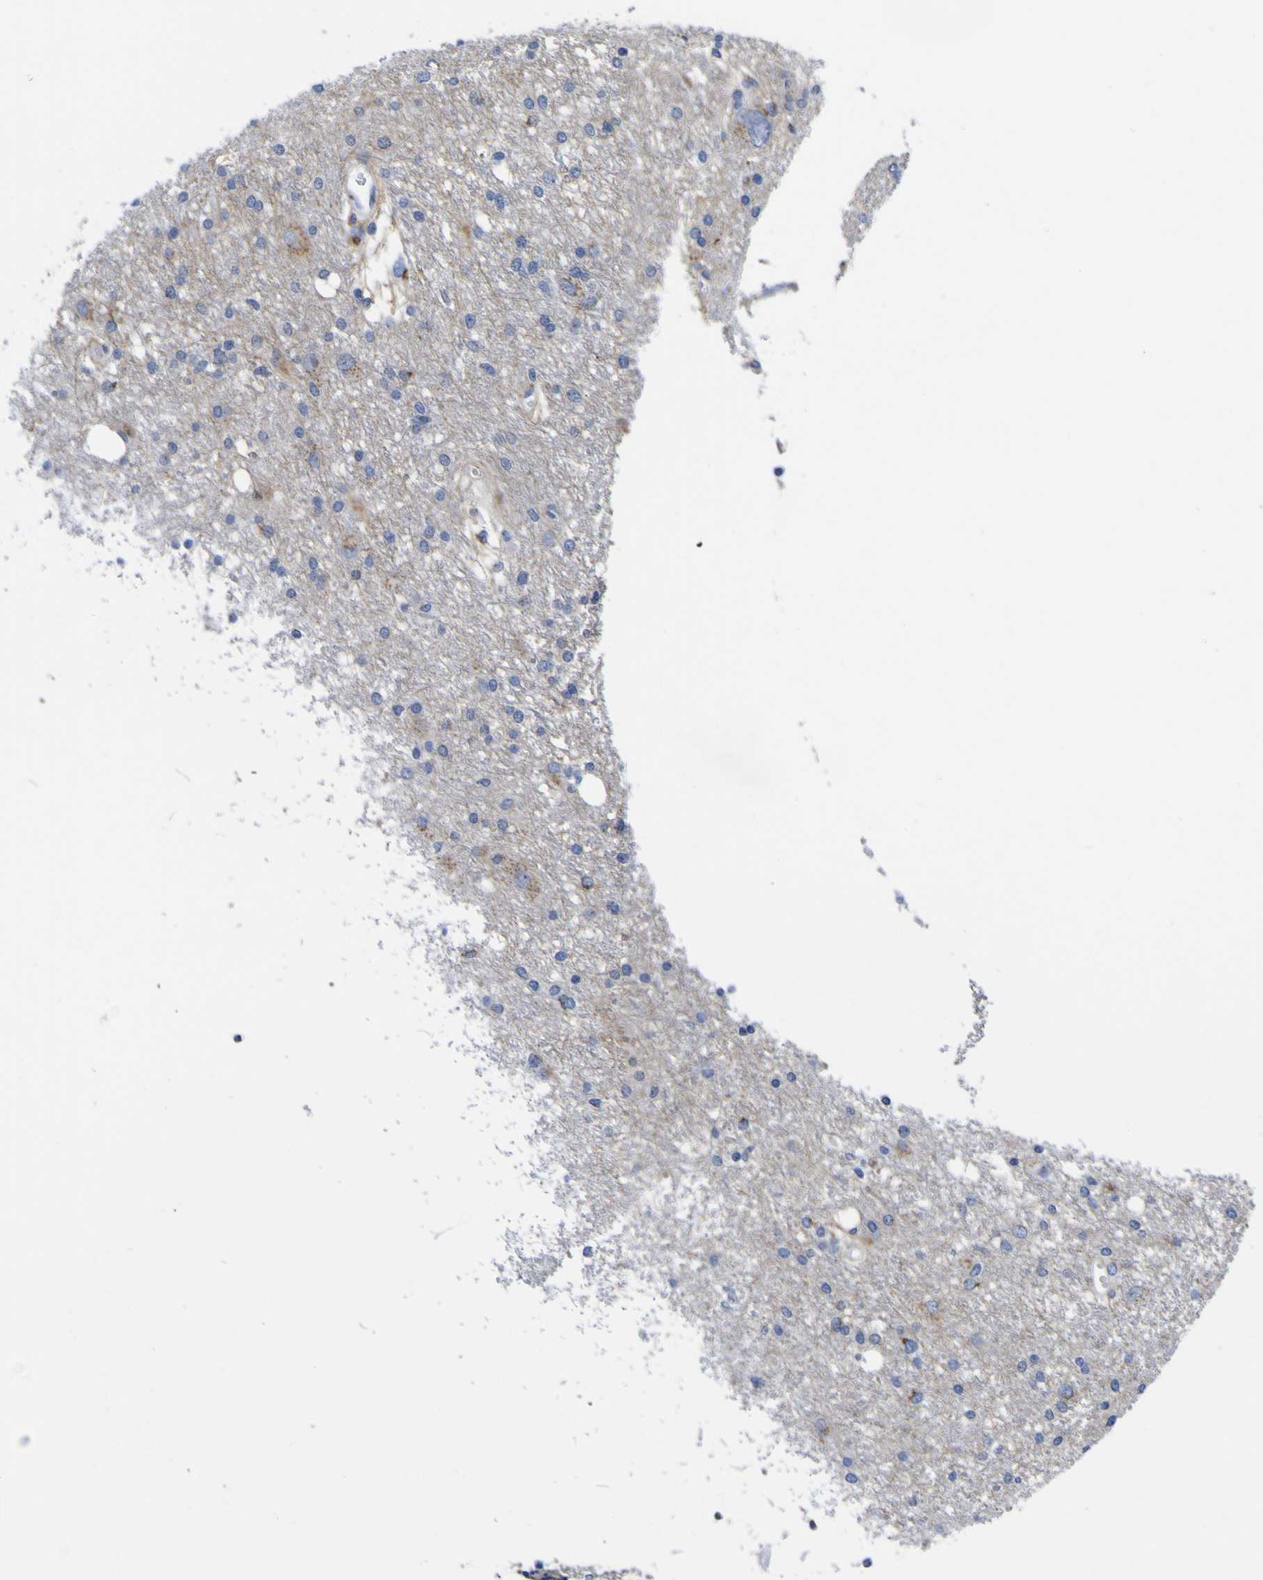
{"staining": {"intensity": "weak", "quantity": "<25%", "location": "cytoplasmic/membranous"}, "tissue": "glioma", "cell_type": "Tumor cells", "image_type": "cancer", "snomed": [{"axis": "morphology", "description": "Glioma, malignant, High grade"}, {"axis": "topography", "description": "Brain"}], "caption": "A high-resolution photomicrograph shows immunohistochemistry (IHC) staining of glioma, which reveals no significant positivity in tumor cells.", "gene": "GOLM1", "patient": {"sex": "female", "age": 59}}